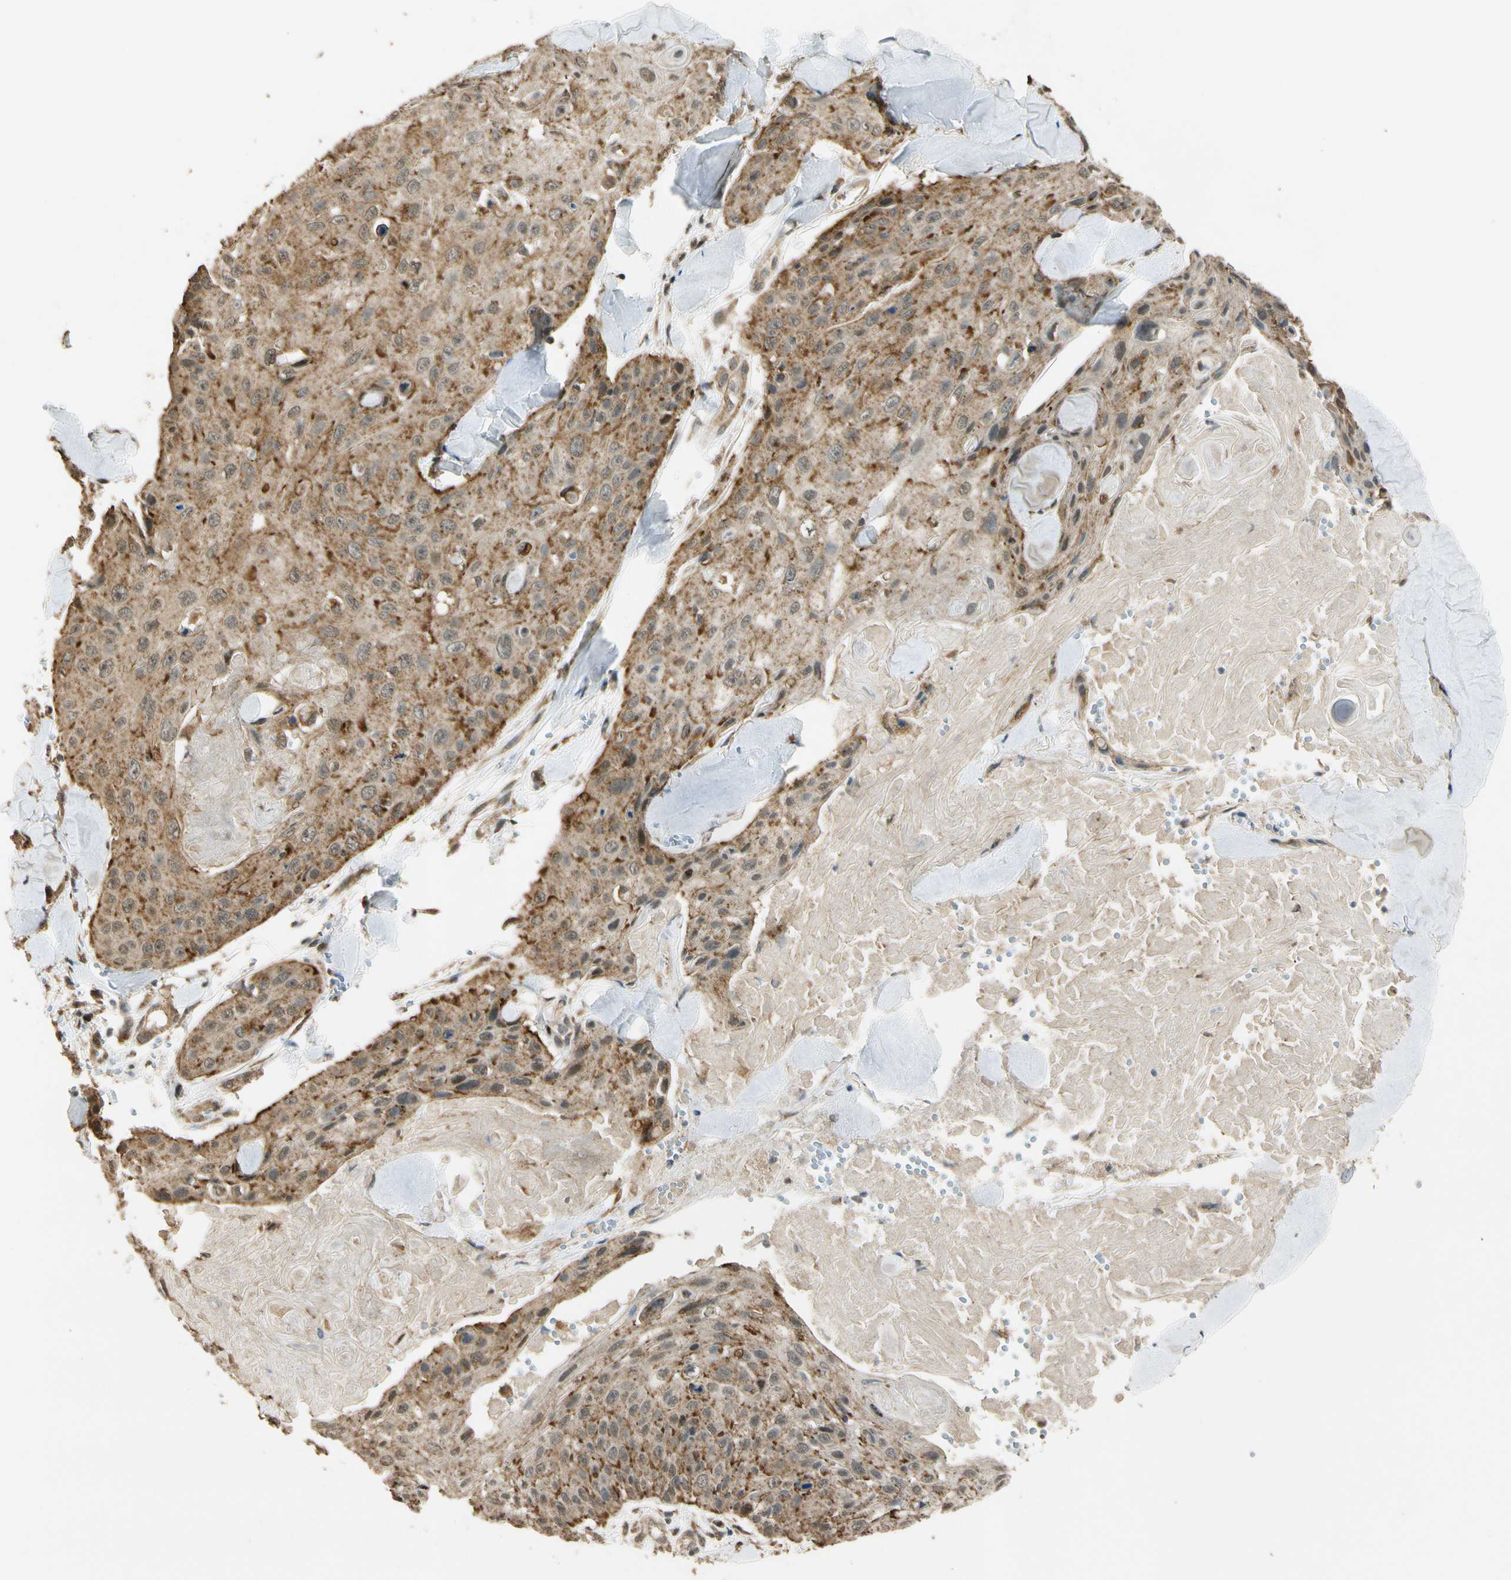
{"staining": {"intensity": "moderate", "quantity": ">75%", "location": "cytoplasmic/membranous"}, "tissue": "skin cancer", "cell_type": "Tumor cells", "image_type": "cancer", "snomed": [{"axis": "morphology", "description": "Squamous cell carcinoma, NOS"}, {"axis": "topography", "description": "Skin"}], "caption": "Brown immunohistochemical staining in skin squamous cell carcinoma displays moderate cytoplasmic/membranous staining in about >75% of tumor cells. (DAB (3,3'-diaminobenzidine) = brown stain, brightfield microscopy at high magnification).", "gene": "LAMTOR1", "patient": {"sex": "male", "age": 86}}